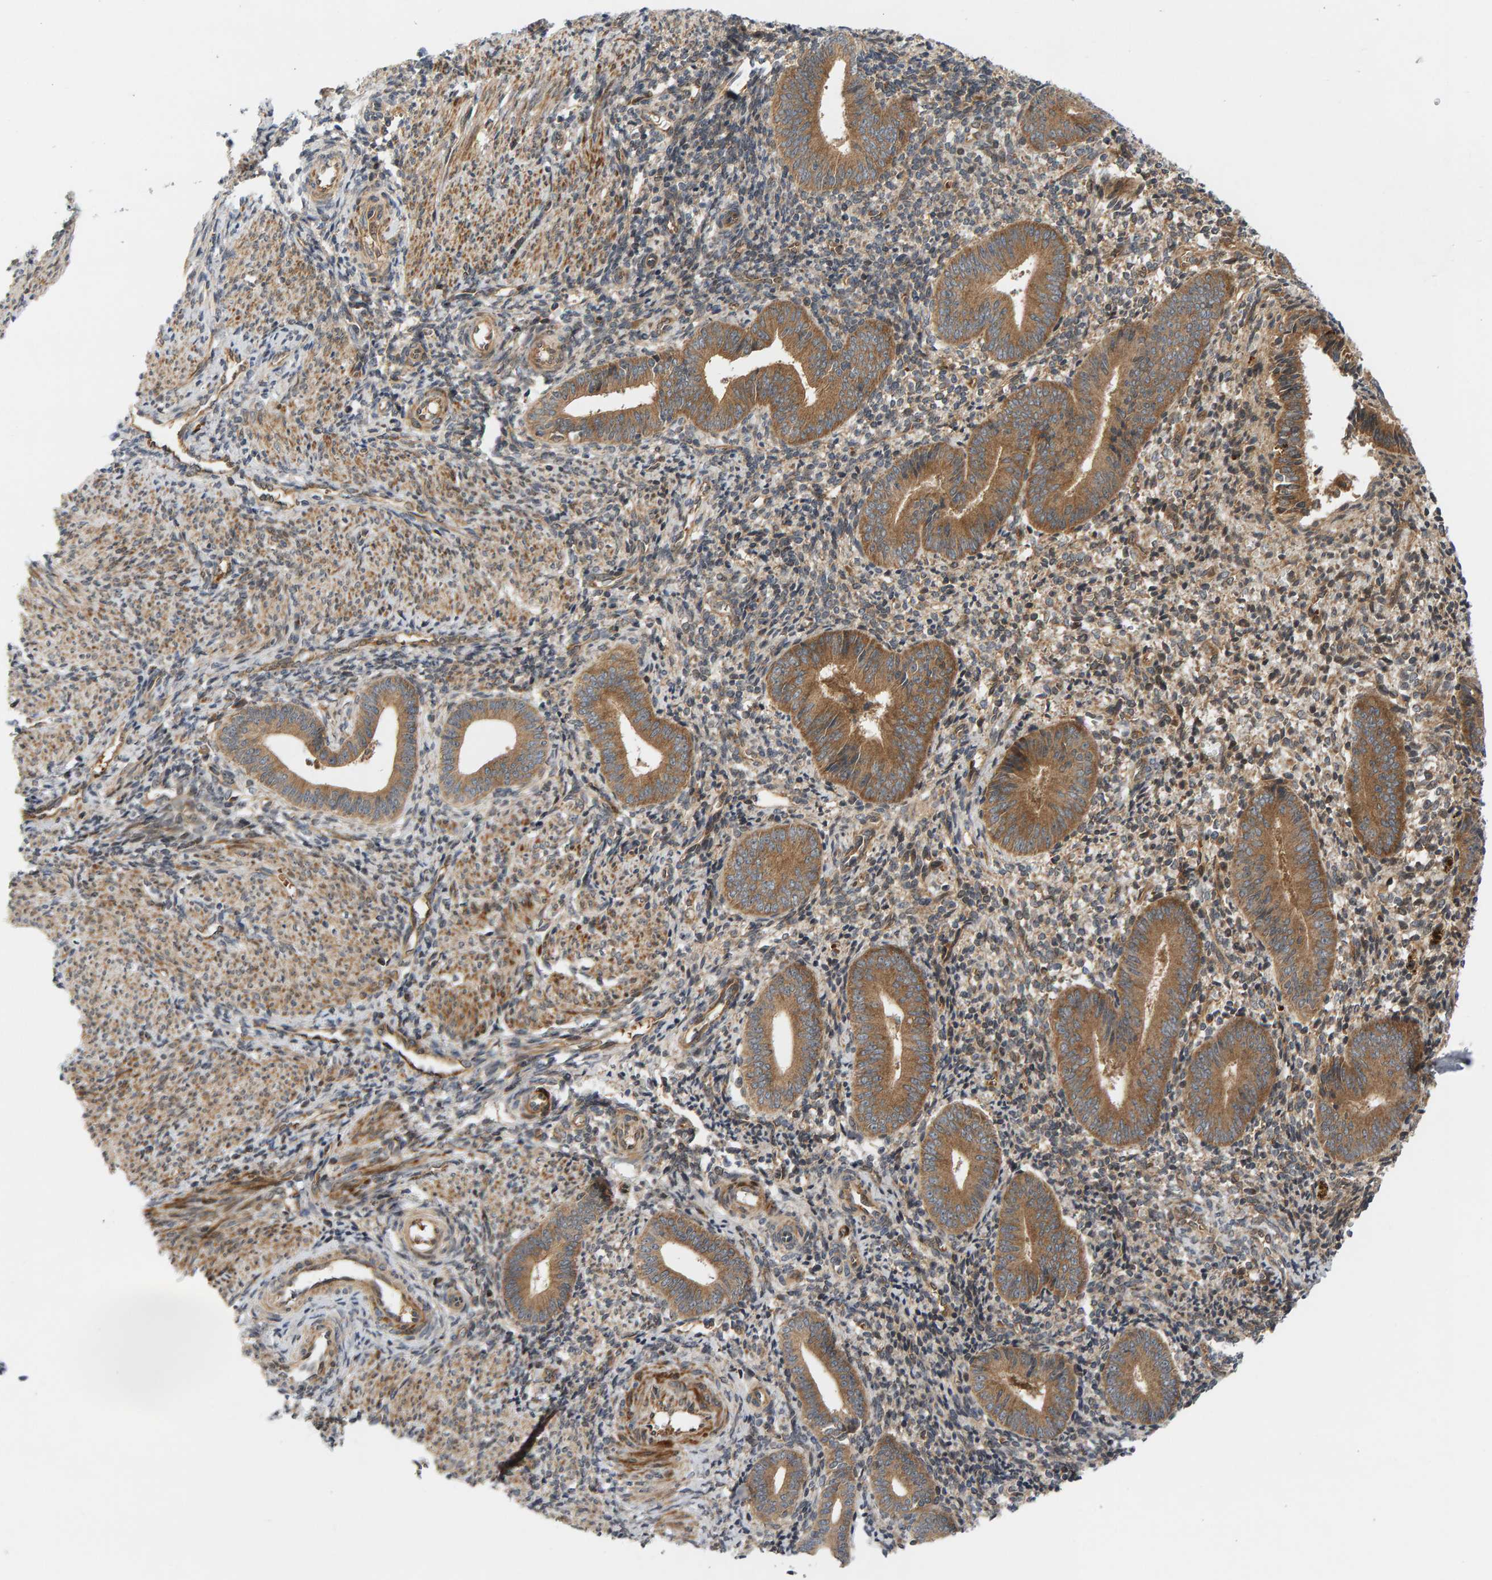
{"staining": {"intensity": "moderate", "quantity": ">75%", "location": "cytoplasmic/membranous"}, "tissue": "endometrium", "cell_type": "Cells in endometrial stroma", "image_type": "normal", "snomed": [{"axis": "morphology", "description": "Normal tissue, NOS"}, {"axis": "topography", "description": "Uterus"}, {"axis": "topography", "description": "Endometrium"}], "caption": "Endometrium stained for a protein shows moderate cytoplasmic/membranous positivity in cells in endometrial stroma. The protein is stained brown, and the nuclei are stained in blue (DAB IHC with brightfield microscopy, high magnification).", "gene": "BAHCC1", "patient": {"sex": "female", "age": 33}}